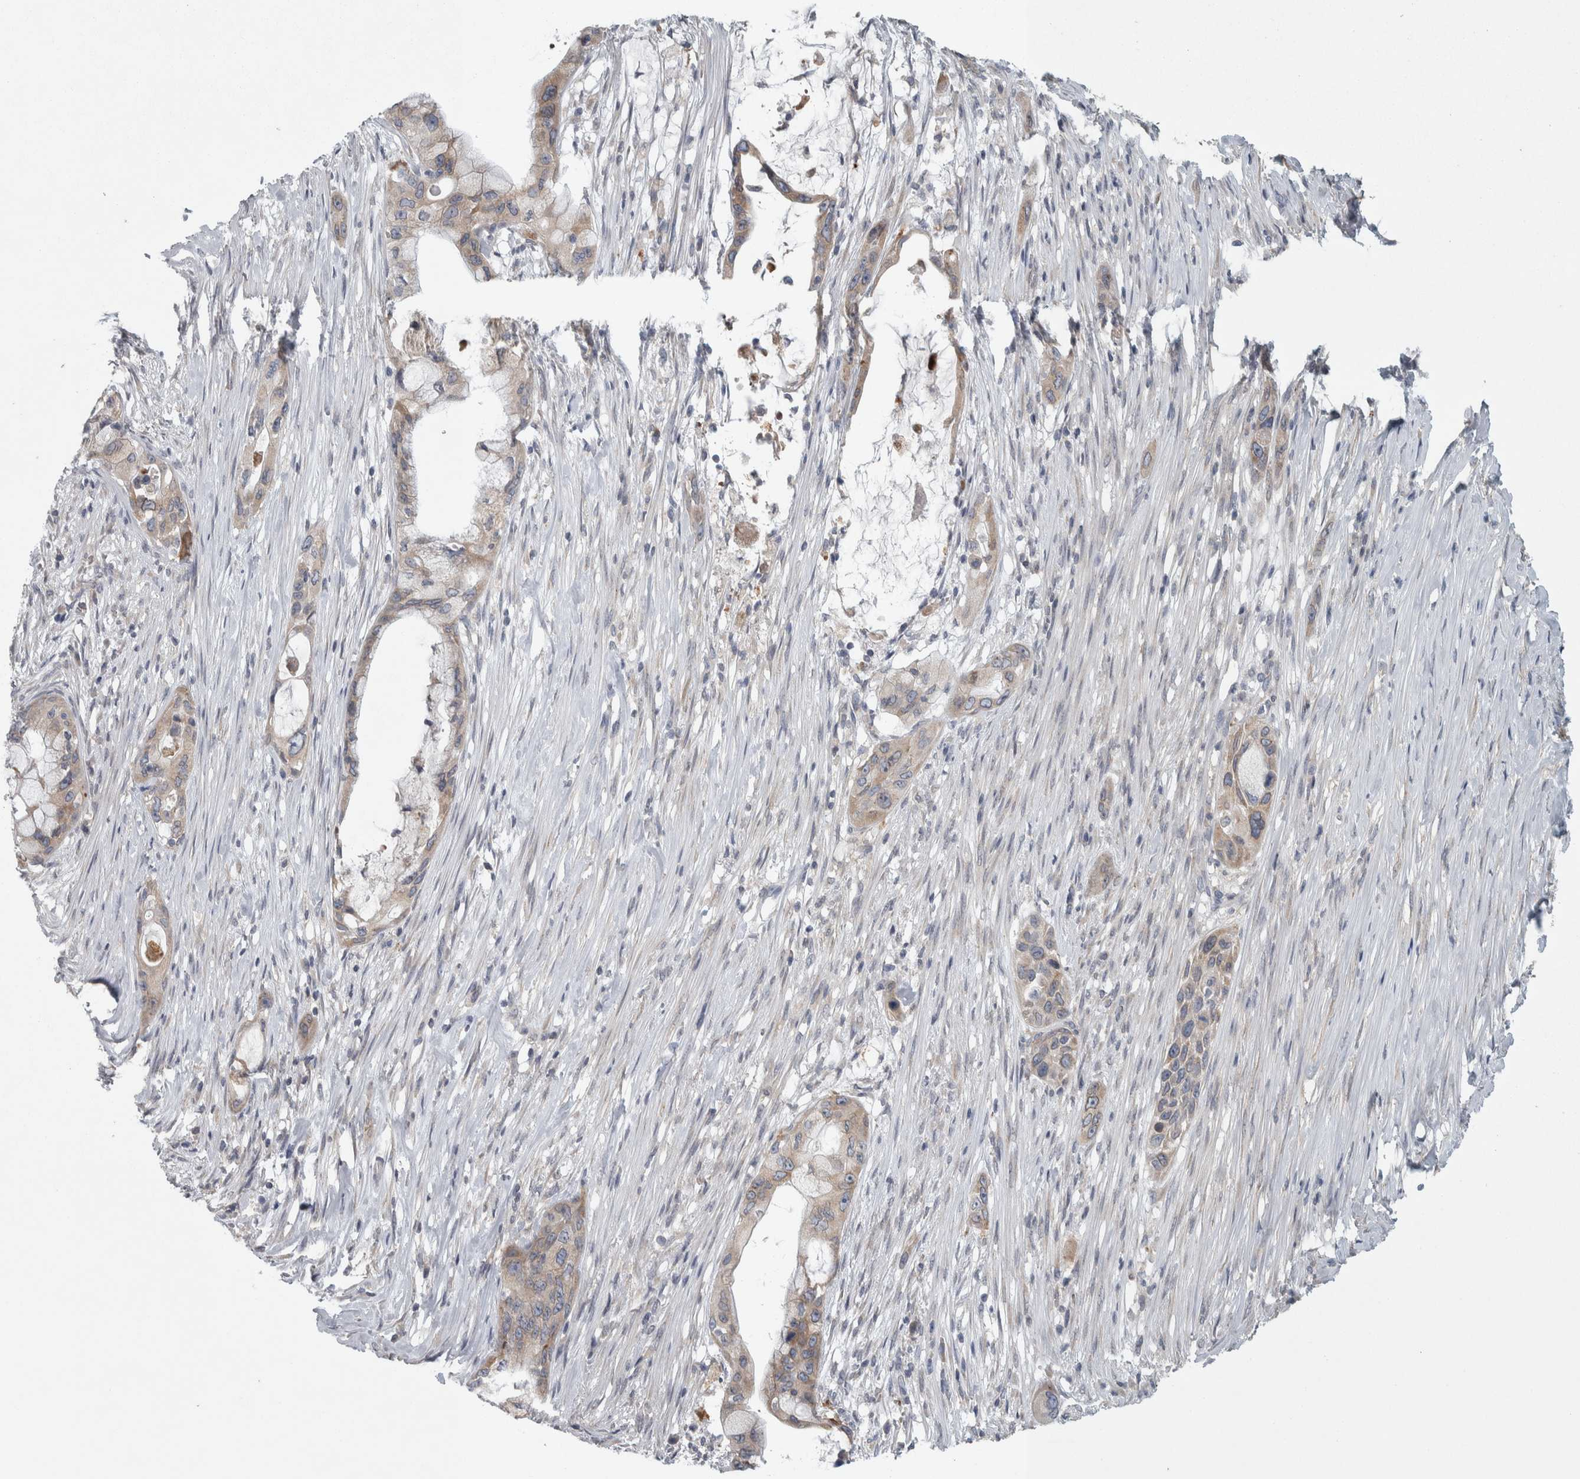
{"staining": {"intensity": "weak", "quantity": ">75%", "location": "cytoplasmic/membranous"}, "tissue": "pancreatic cancer", "cell_type": "Tumor cells", "image_type": "cancer", "snomed": [{"axis": "morphology", "description": "Adenocarcinoma, NOS"}, {"axis": "topography", "description": "Pancreas"}], "caption": "Approximately >75% of tumor cells in adenocarcinoma (pancreatic) demonstrate weak cytoplasmic/membranous protein staining as visualized by brown immunohistochemical staining.", "gene": "SIGMAR1", "patient": {"sex": "male", "age": 53}}